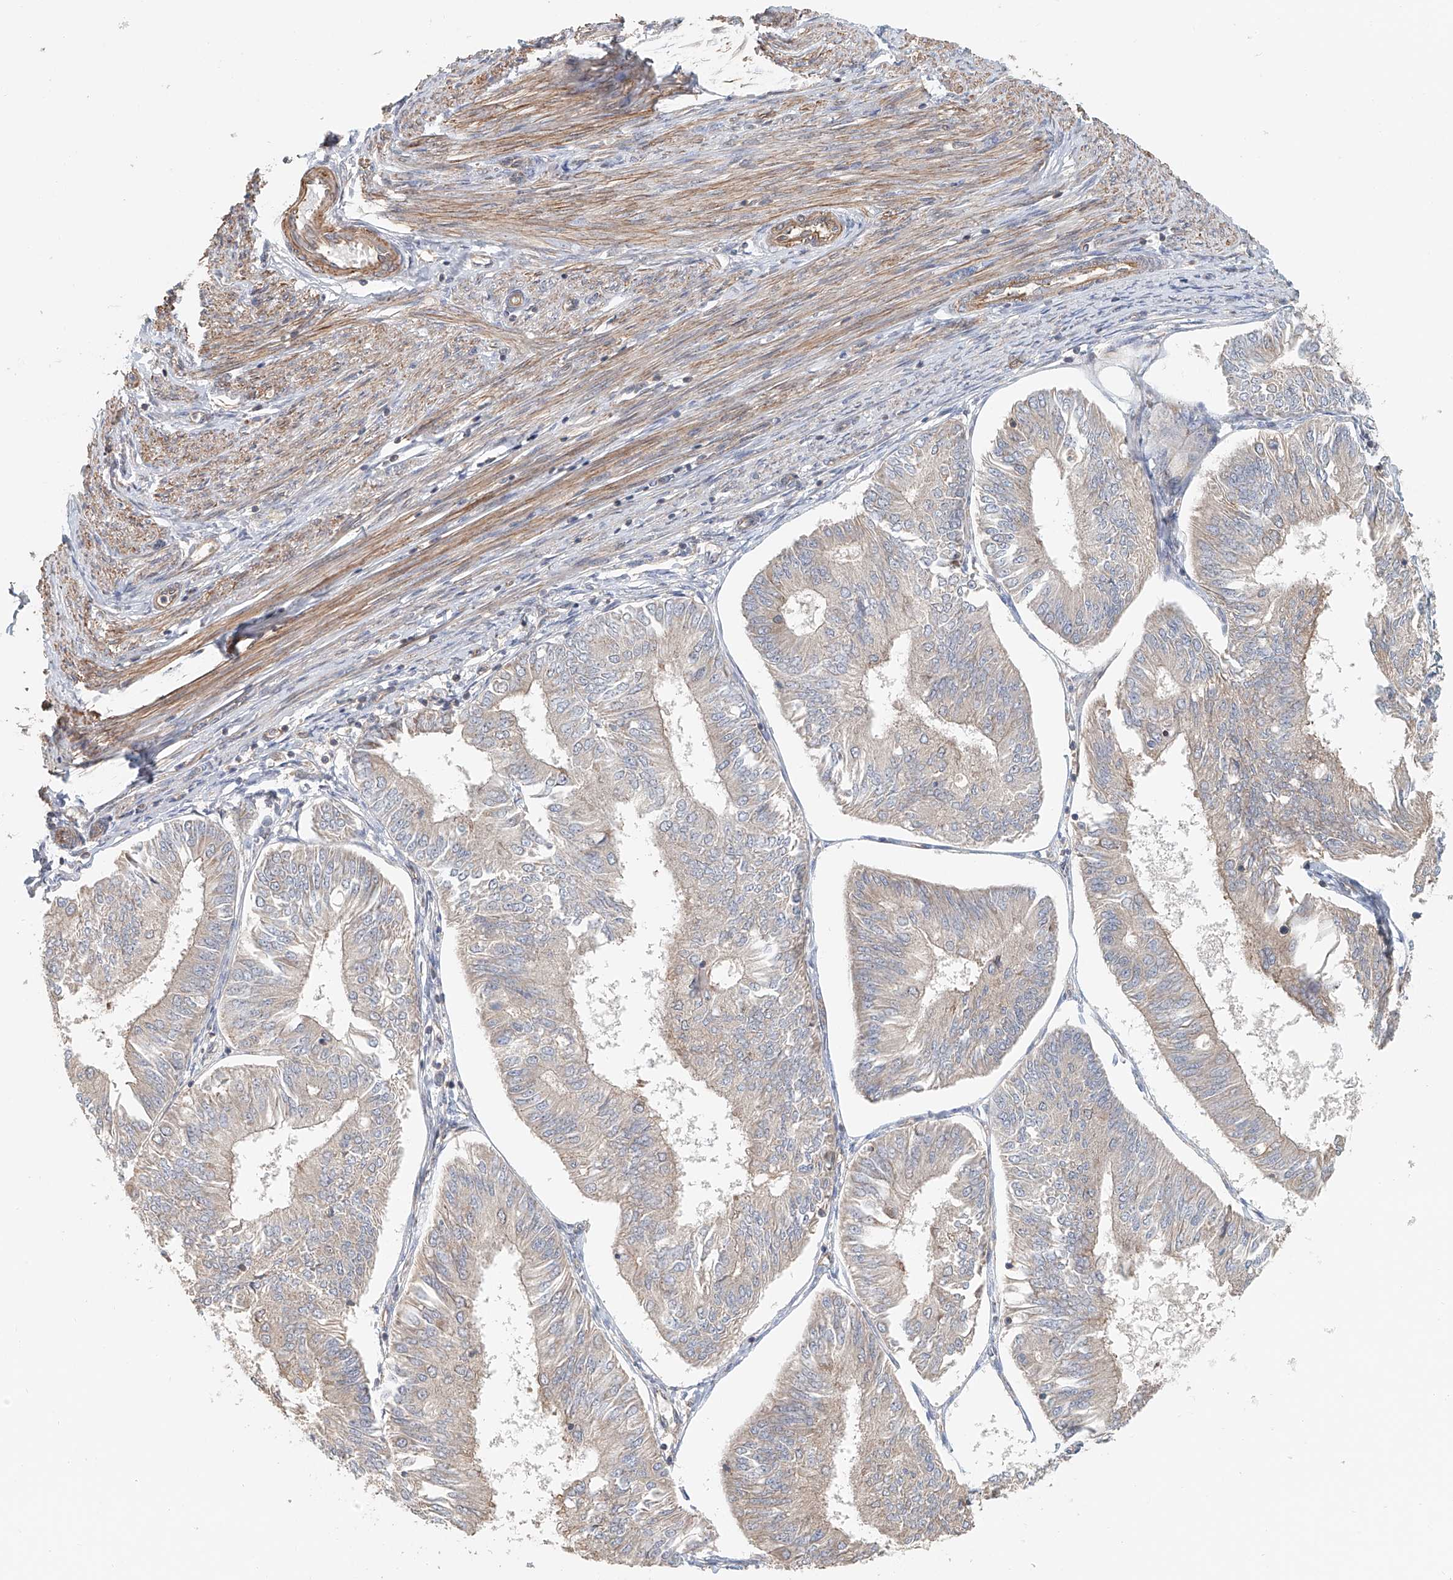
{"staining": {"intensity": "negative", "quantity": "none", "location": "none"}, "tissue": "endometrial cancer", "cell_type": "Tumor cells", "image_type": "cancer", "snomed": [{"axis": "morphology", "description": "Adenocarcinoma, NOS"}, {"axis": "topography", "description": "Endometrium"}], "caption": "Endometrial cancer was stained to show a protein in brown. There is no significant positivity in tumor cells. Brightfield microscopy of immunohistochemistry stained with DAB (brown) and hematoxylin (blue), captured at high magnification.", "gene": "FRYL", "patient": {"sex": "female", "age": 58}}